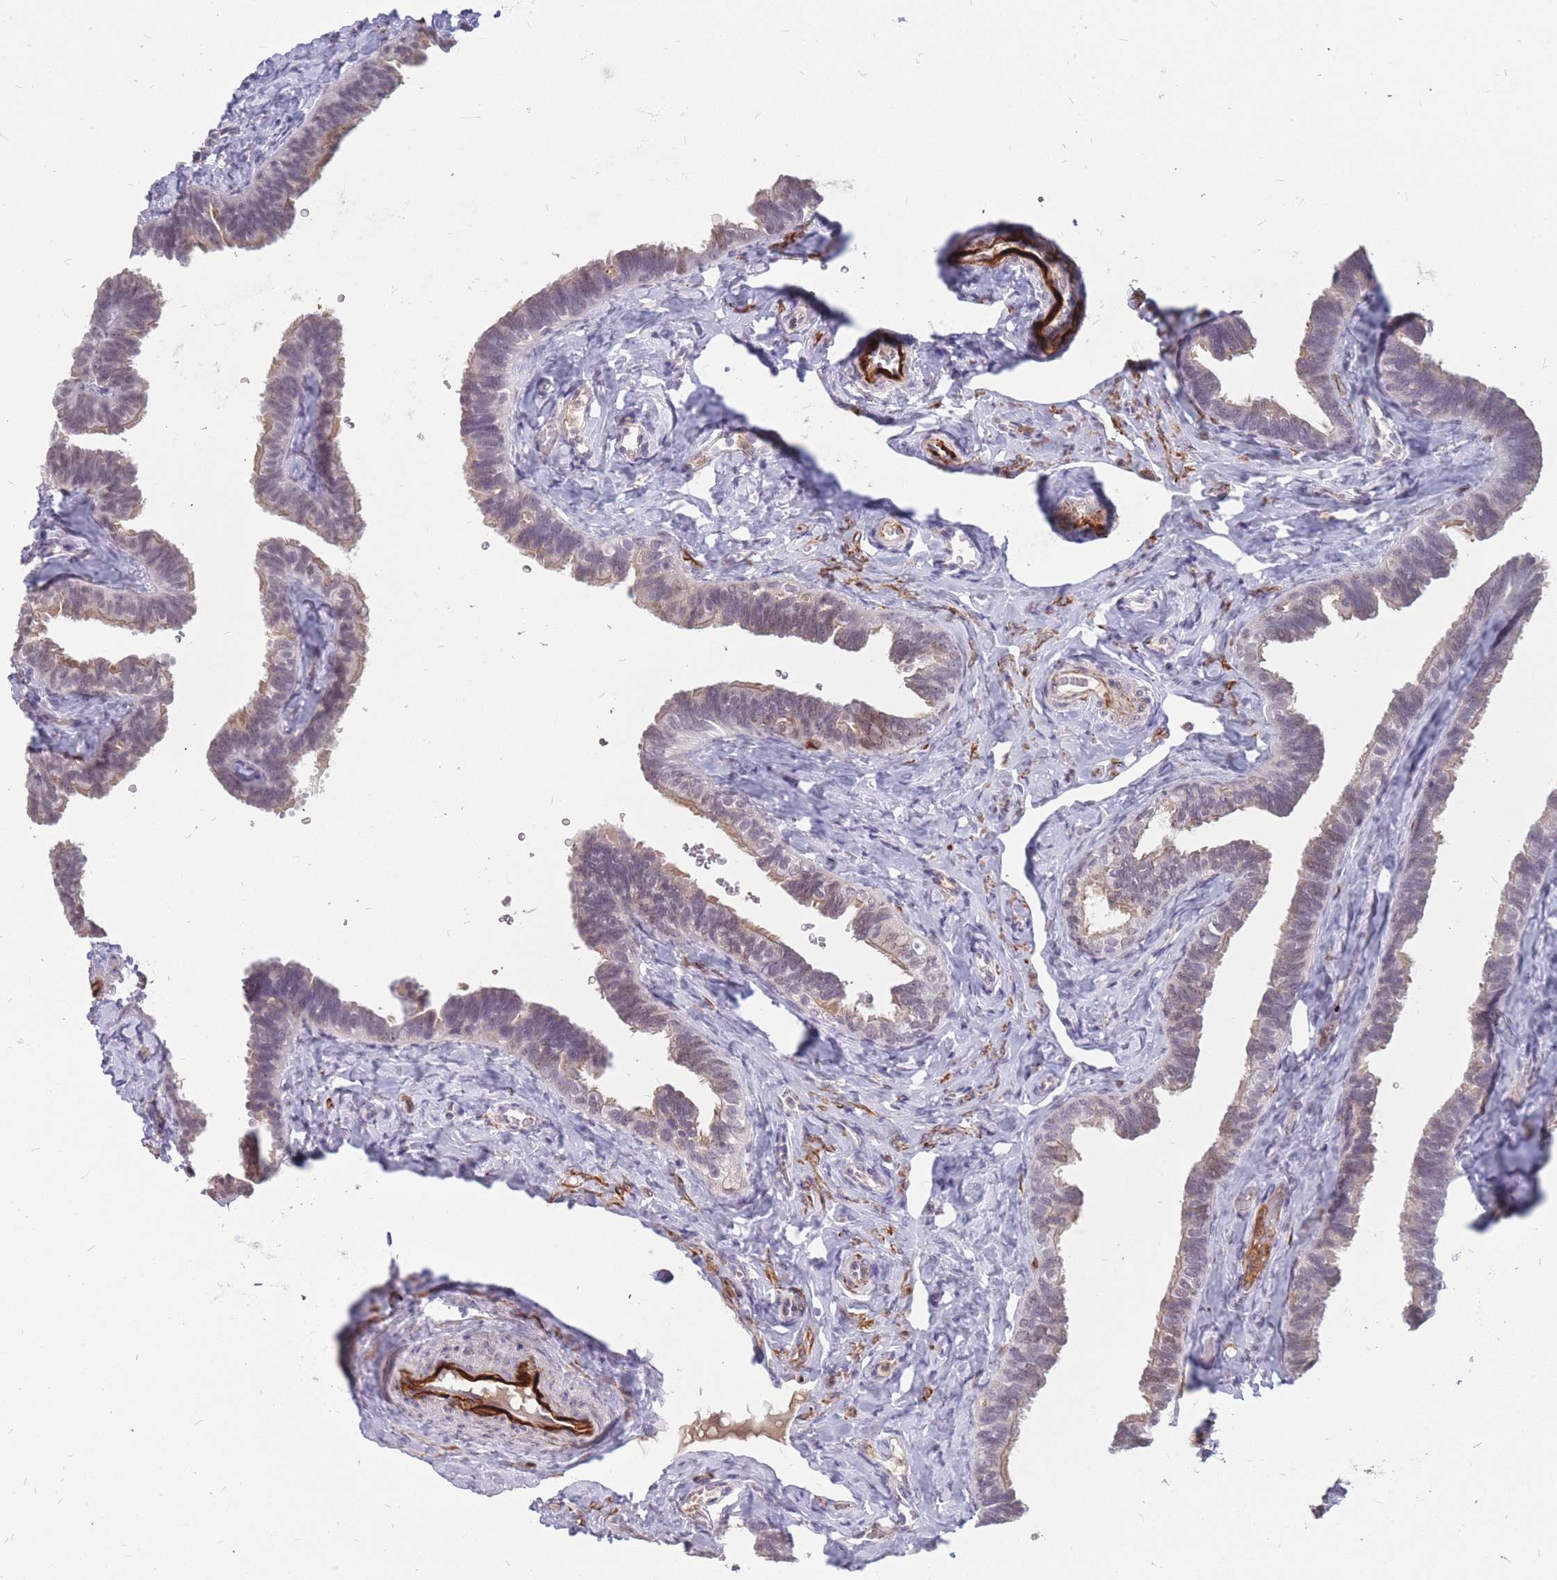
{"staining": {"intensity": "moderate", "quantity": "<25%", "location": "cytoplasmic/membranous"}, "tissue": "fallopian tube", "cell_type": "Glandular cells", "image_type": "normal", "snomed": [{"axis": "morphology", "description": "Normal tissue, NOS"}, {"axis": "topography", "description": "Fallopian tube"}], "caption": "This micrograph demonstrates unremarkable fallopian tube stained with immunohistochemistry to label a protein in brown. The cytoplasmic/membranous of glandular cells show moderate positivity for the protein. Nuclei are counter-stained blue.", "gene": "ADD2", "patient": {"sex": "female", "age": 39}}